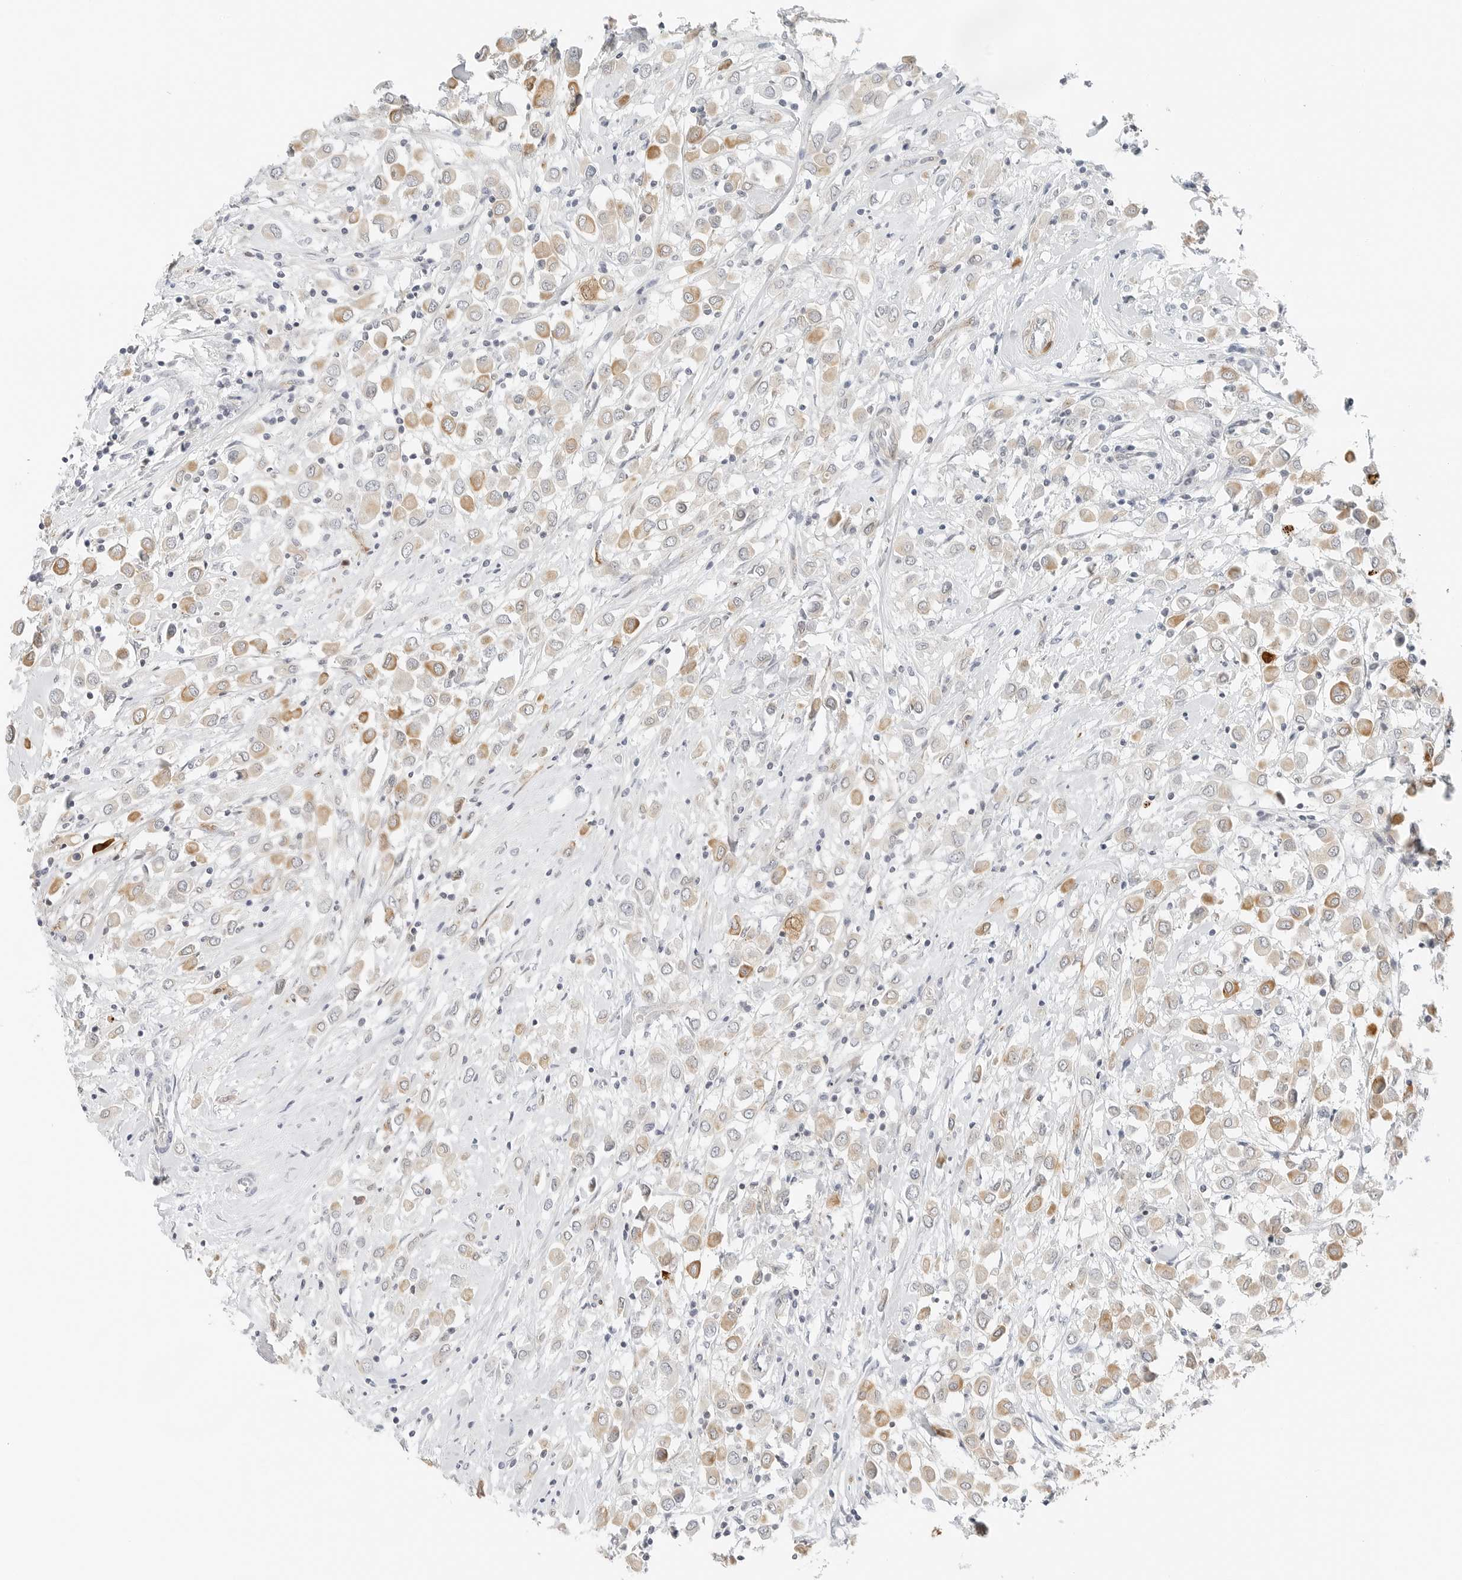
{"staining": {"intensity": "moderate", "quantity": "25%-75%", "location": "cytoplasmic/membranous"}, "tissue": "breast cancer", "cell_type": "Tumor cells", "image_type": "cancer", "snomed": [{"axis": "morphology", "description": "Duct carcinoma"}, {"axis": "topography", "description": "Breast"}], "caption": "The histopathology image exhibits immunohistochemical staining of breast cancer. There is moderate cytoplasmic/membranous positivity is seen in about 25%-75% of tumor cells.", "gene": "IQCC", "patient": {"sex": "female", "age": 61}}